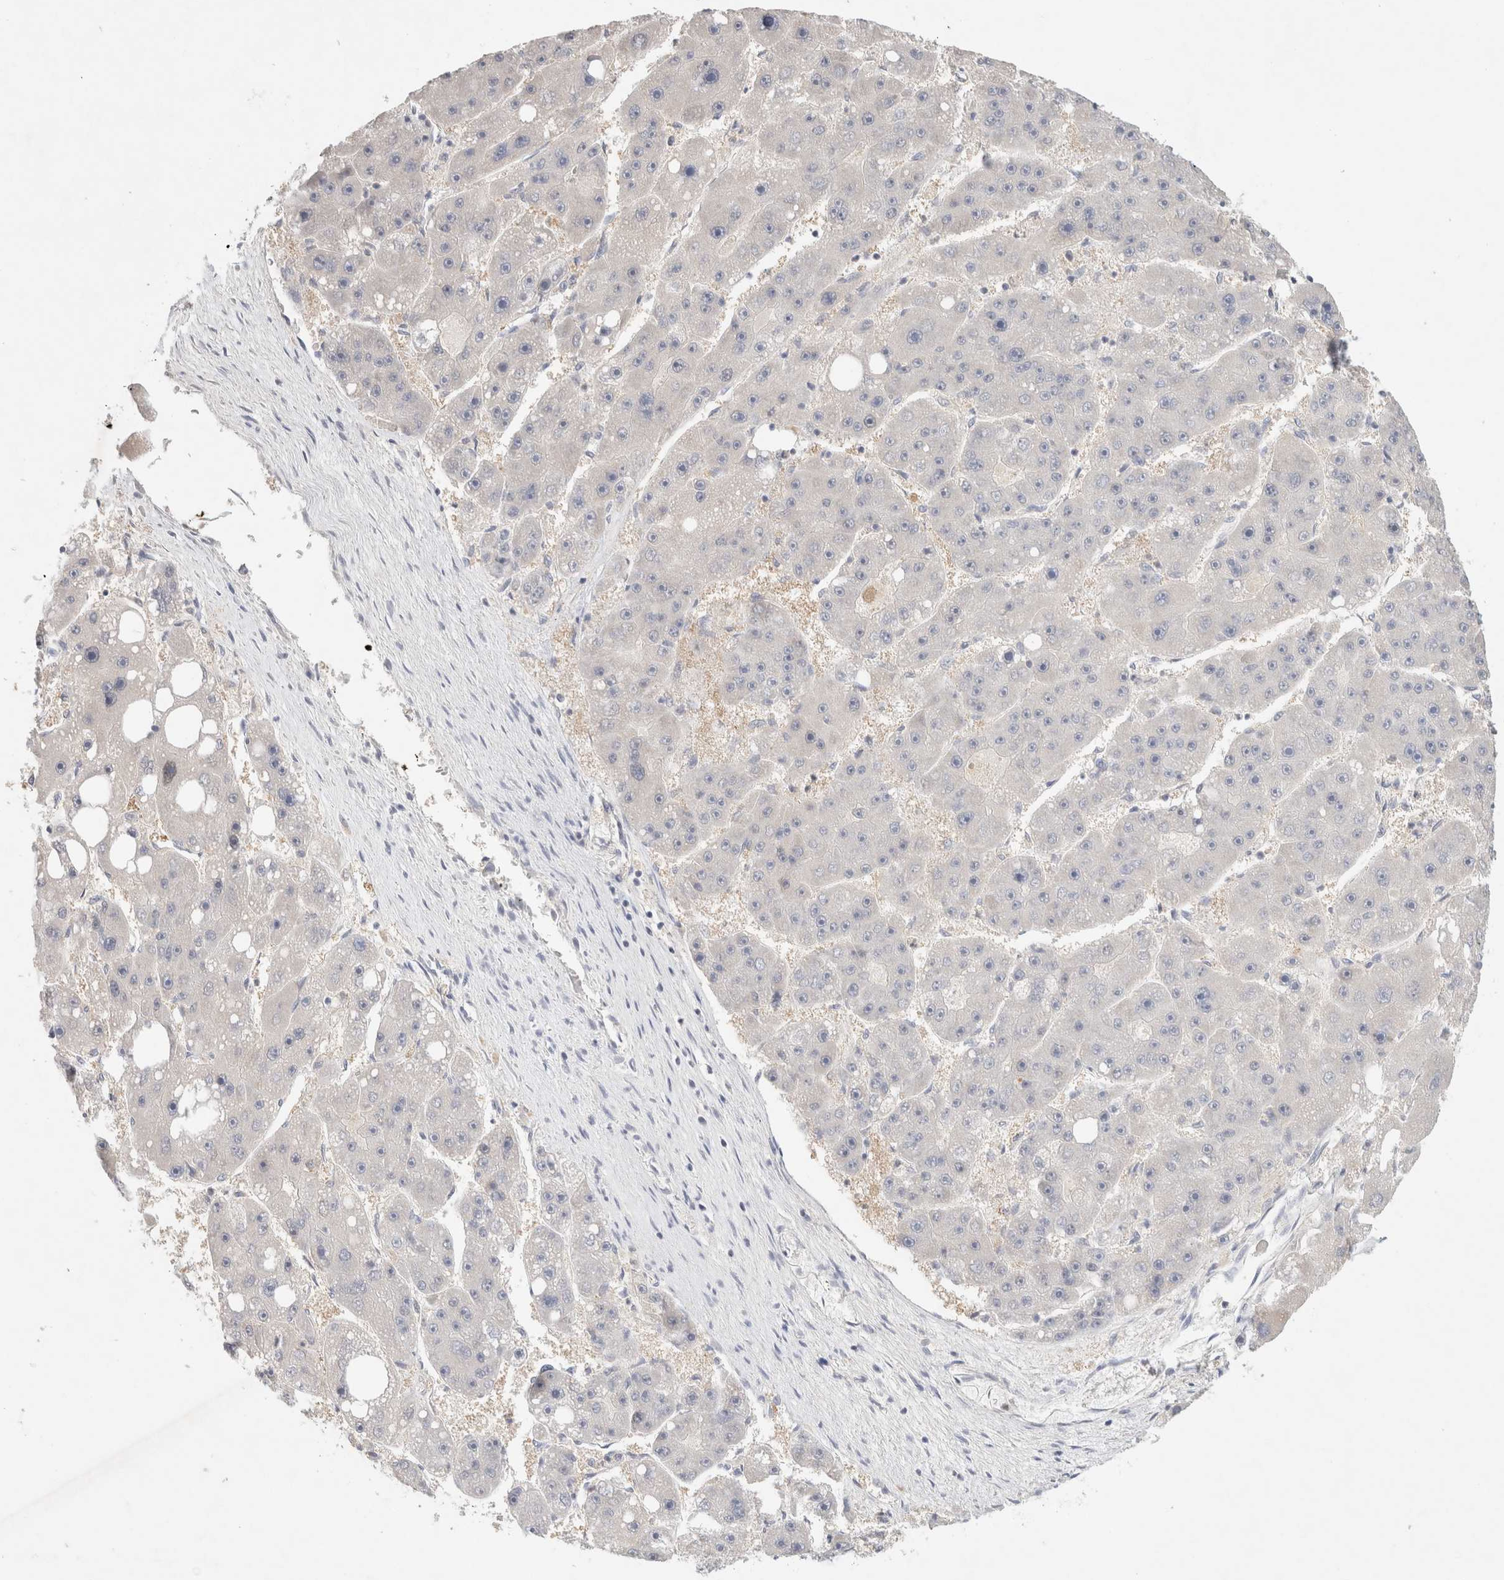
{"staining": {"intensity": "negative", "quantity": "none", "location": "none"}, "tissue": "liver cancer", "cell_type": "Tumor cells", "image_type": "cancer", "snomed": [{"axis": "morphology", "description": "Carcinoma, Hepatocellular, NOS"}, {"axis": "topography", "description": "Liver"}], "caption": "DAB (3,3'-diaminobenzidine) immunohistochemical staining of human hepatocellular carcinoma (liver) reveals no significant positivity in tumor cells.", "gene": "MPP2", "patient": {"sex": "female", "age": 61}}